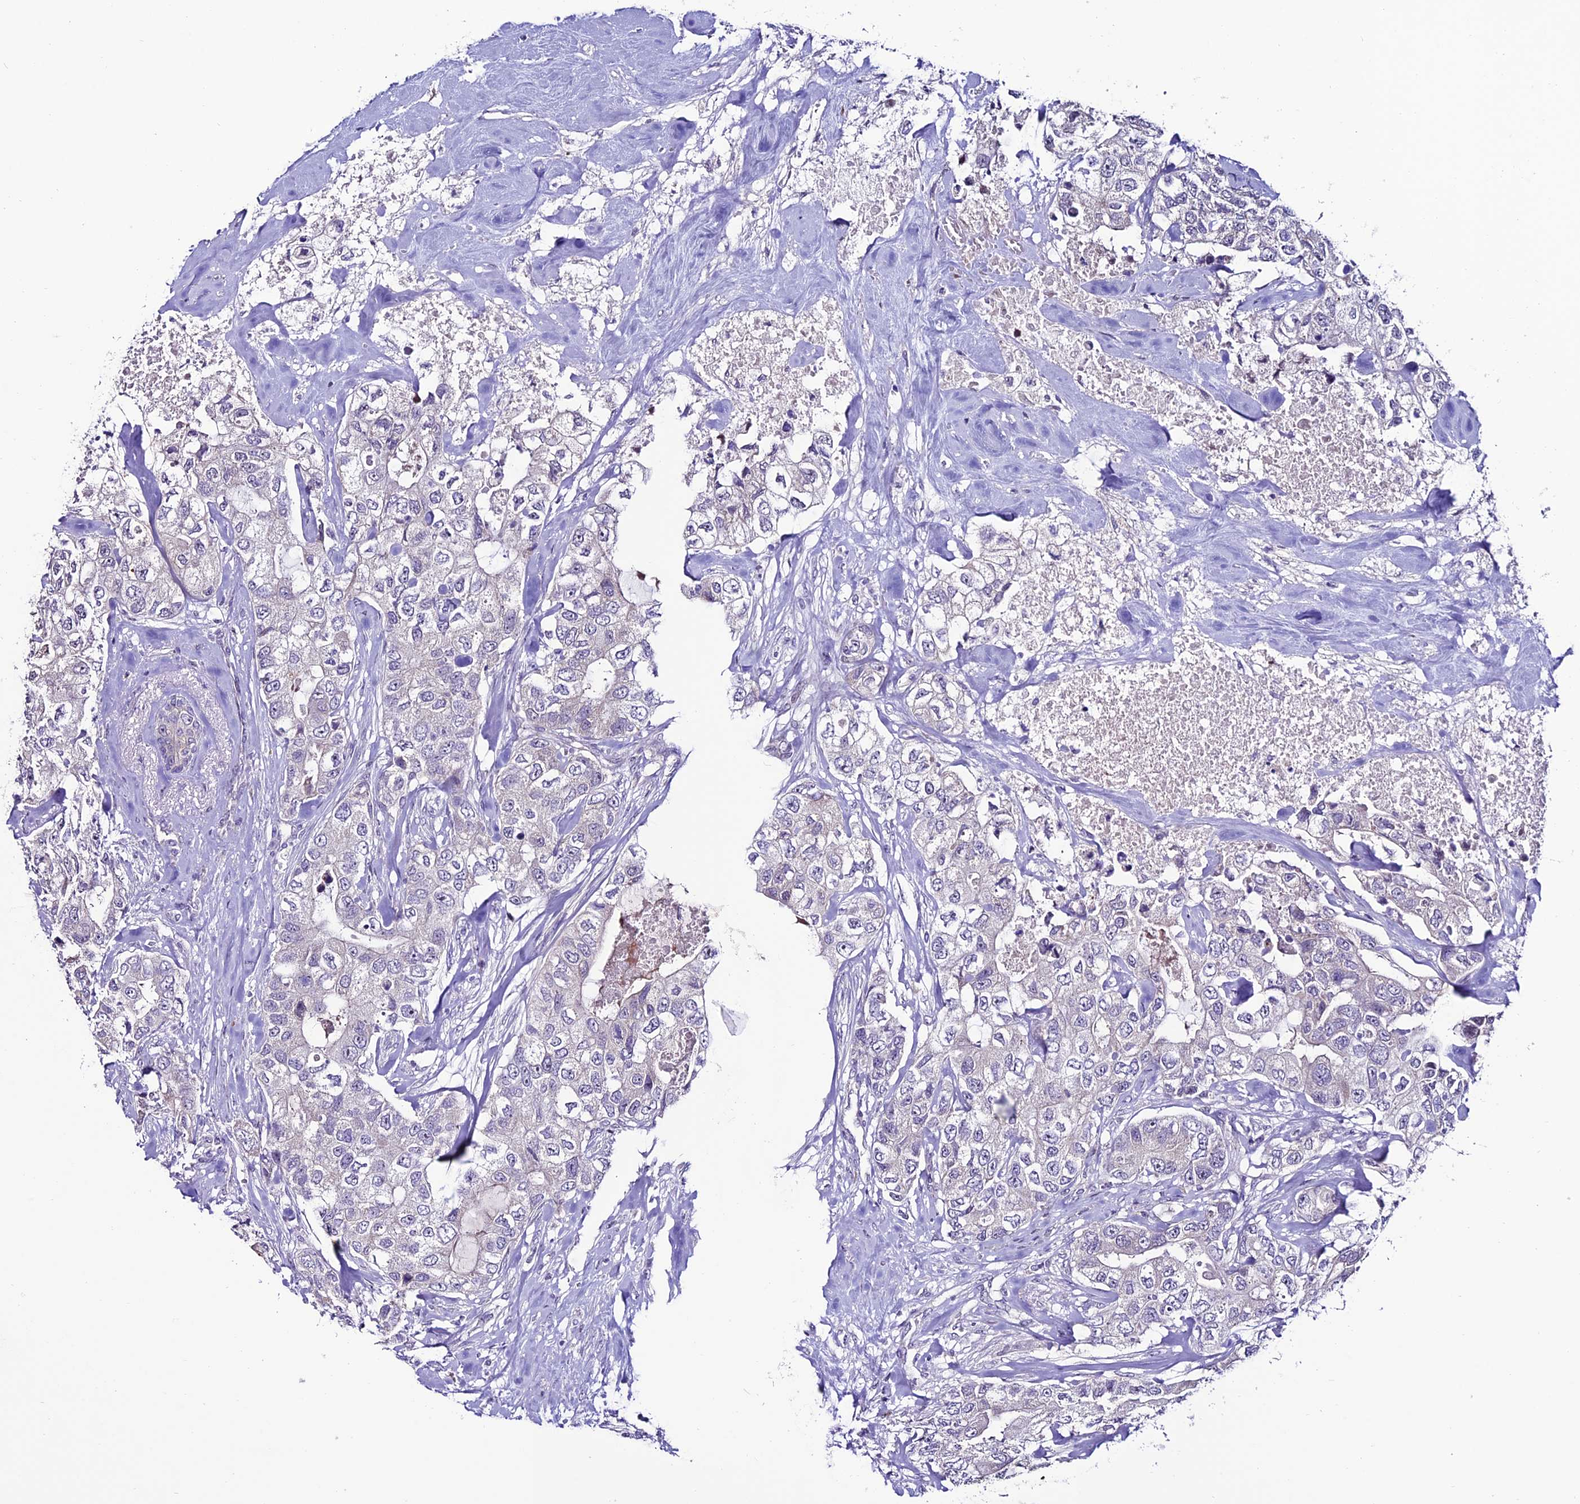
{"staining": {"intensity": "negative", "quantity": "none", "location": "none"}, "tissue": "breast cancer", "cell_type": "Tumor cells", "image_type": "cancer", "snomed": [{"axis": "morphology", "description": "Duct carcinoma"}, {"axis": "topography", "description": "Breast"}], "caption": "Immunohistochemistry image of neoplastic tissue: breast cancer (invasive ductal carcinoma) stained with DAB (3,3'-diaminobenzidine) demonstrates no significant protein expression in tumor cells.", "gene": "SLC10A1", "patient": {"sex": "female", "age": 62}}